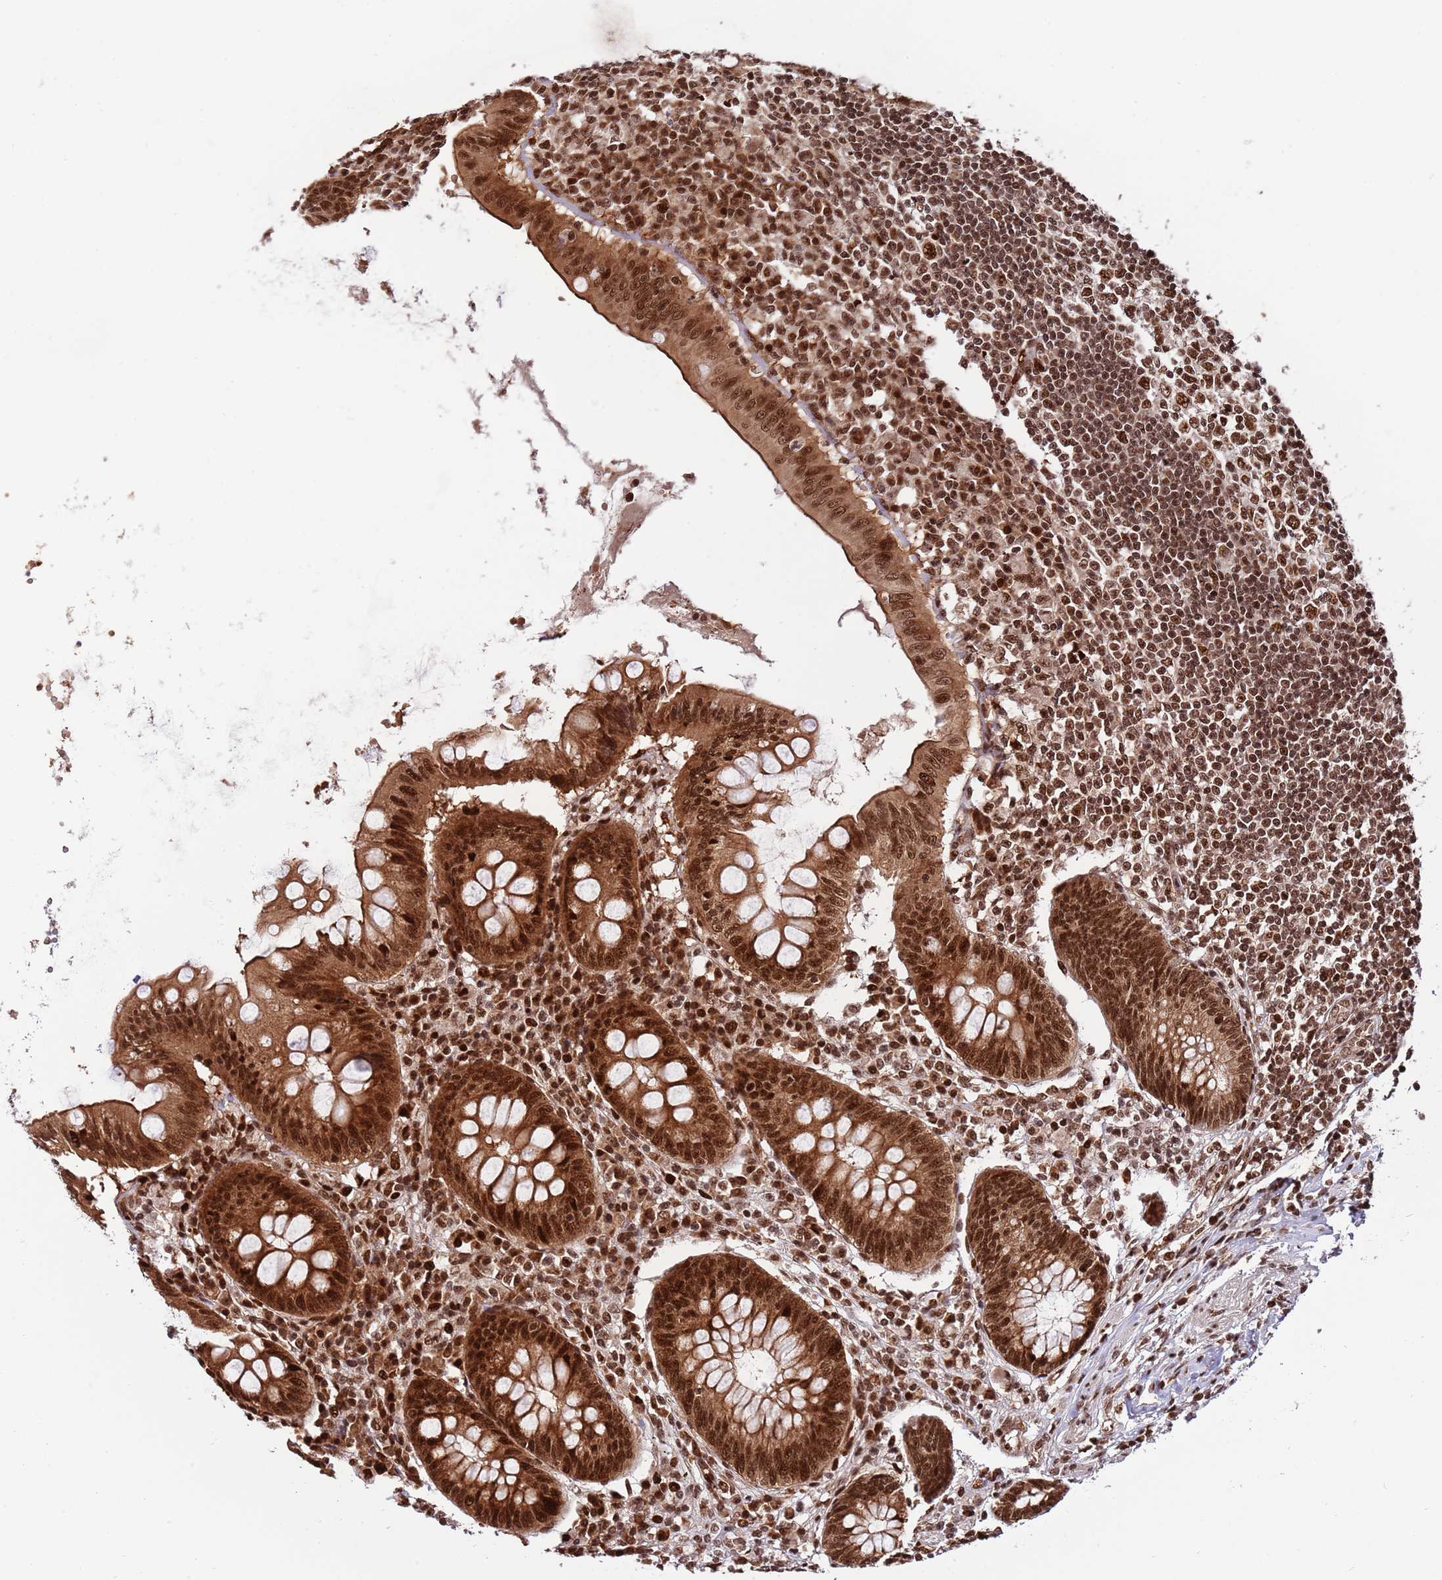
{"staining": {"intensity": "strong", "quantity": ">75%", "location": "cytoplasmic/membranous,nuclear"}, "tissue": "appendix", "cell_type": "Glandular cells", "image_type": "normal", "snomed": [{"axis": "morphology", "description": "Normal tissue, NOS"}, {"axis": "topography", "description": "Appendix"}], "caption": "This histopathology image displays IHC staining of normal human appendix, with high strong cytoplasmic/membranous,nuclear staining in approximately >75% of glandular cells.", "gene": "RIF1", "patient": {"sex": "female", "age": 54}}